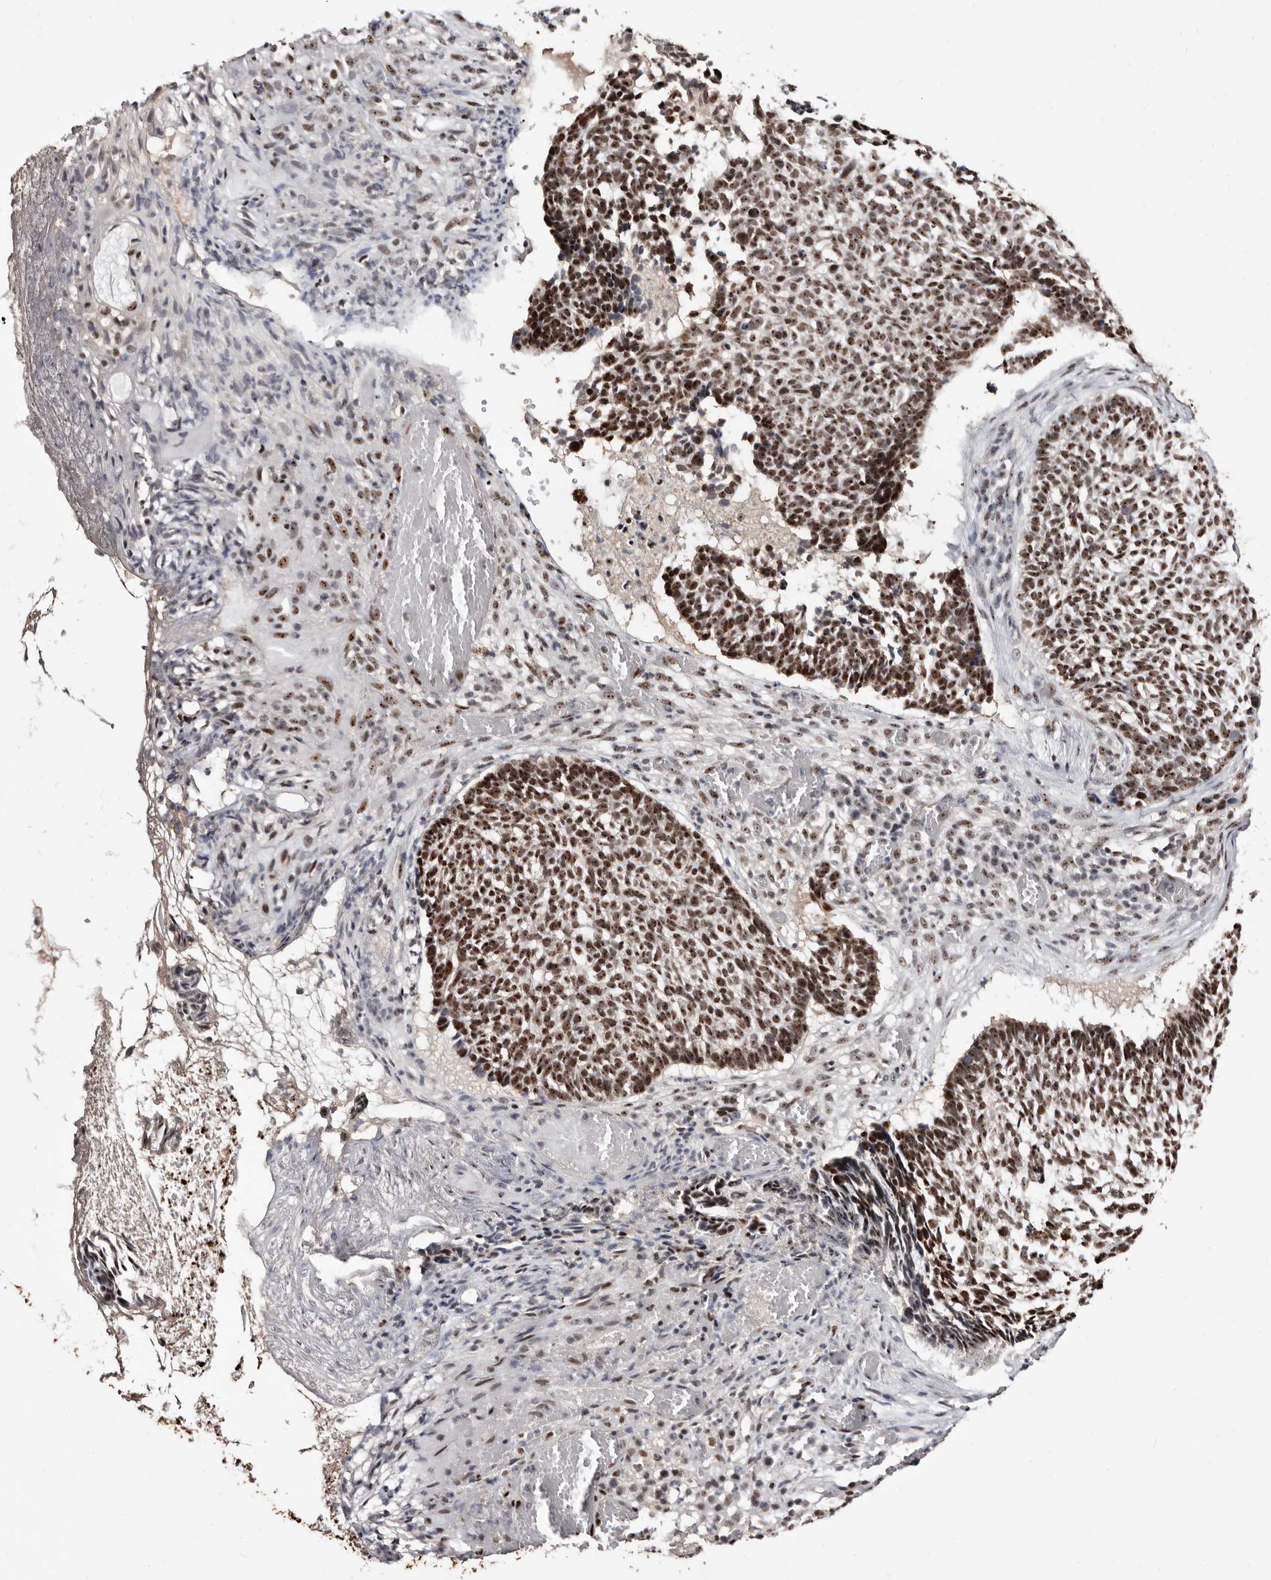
{"staining": {"intensity": "strong", "quantity": ">75%", "location": "nuclear"}, "tissue": "skin cancer", "cell_type": "Tumor cells", "image_type": "cancer", "snomed": [{"axis": "morphology", "description": "Basal cell carcinoma"}, {"axis": "topography", "description": "Skin"}], "caption": "This is an image of immunohistochemistry staining of skin basal cell carcinoma, which shows strong staining in the nuclear of tumor cells.", "gene": "ANAPC11", "patient": {"sex": "male", "age": 85}}